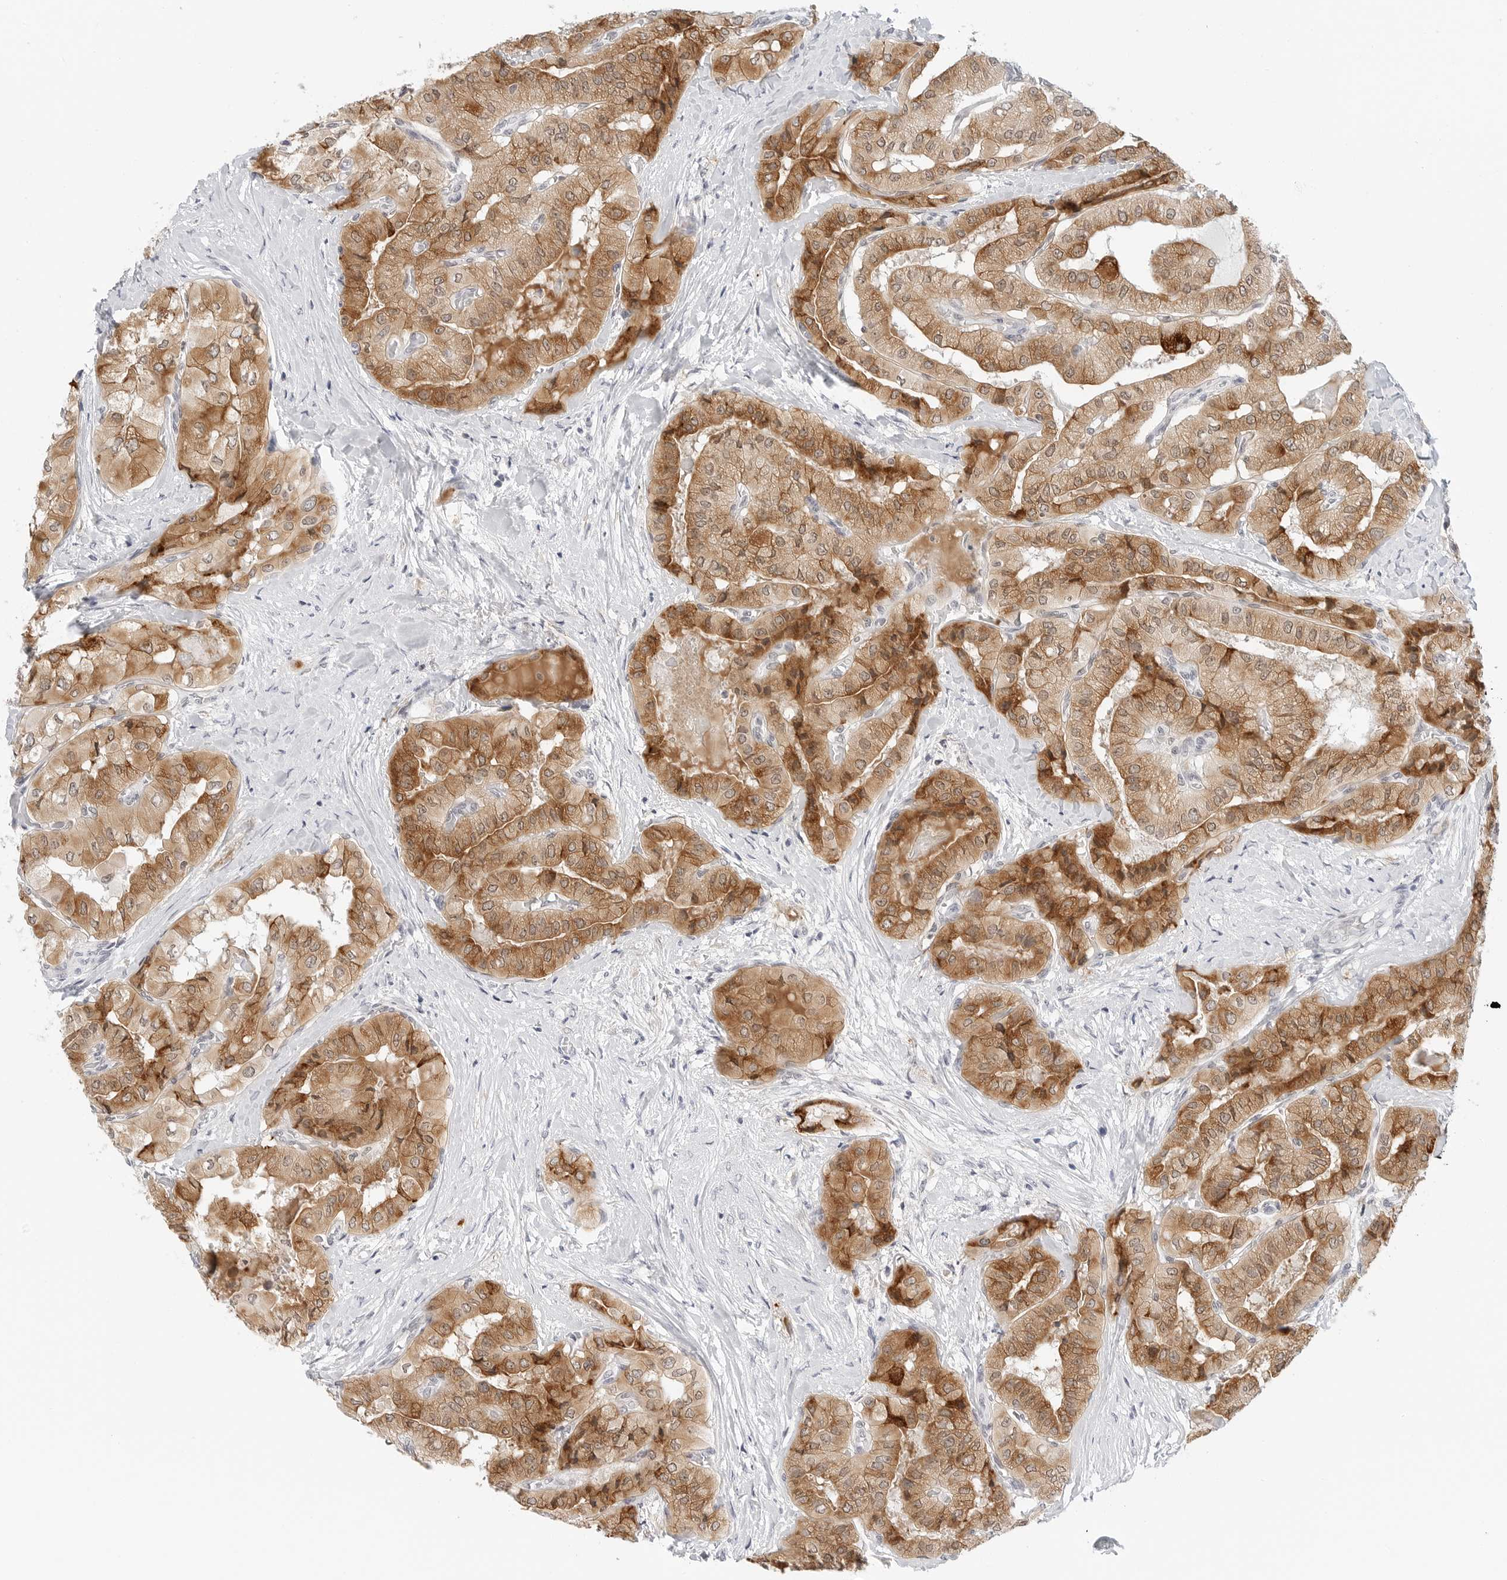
{"staining": {"intensity": "moderate", "quantity": ">75%", "location": "cytoplasmic/membranous,nuclear"}, "tissue": "thyroid cancer", "cell_type": "Tumor cells", "image_type": "cancer", "snomed": [{"axis": "morphology", "description": "Papillary adenocarcinoma, NOS"}, {"axis": "topography", "description": "Thyroid gland"}], "caption": "DAB (3,3'-diaminobenzidine) immunohistochemical staining of human thyroid papillary adenocarcinoma exhibits moderate cytoplasmic/membranous and nuclear protein staining in approximately >75% of tumor cells. Immunohistochemistry (ihc) stains the protein in brown and the nuclei are stained blue.", "gene": "TSEN2", "patient": {"sex": "female", "age": 59}}